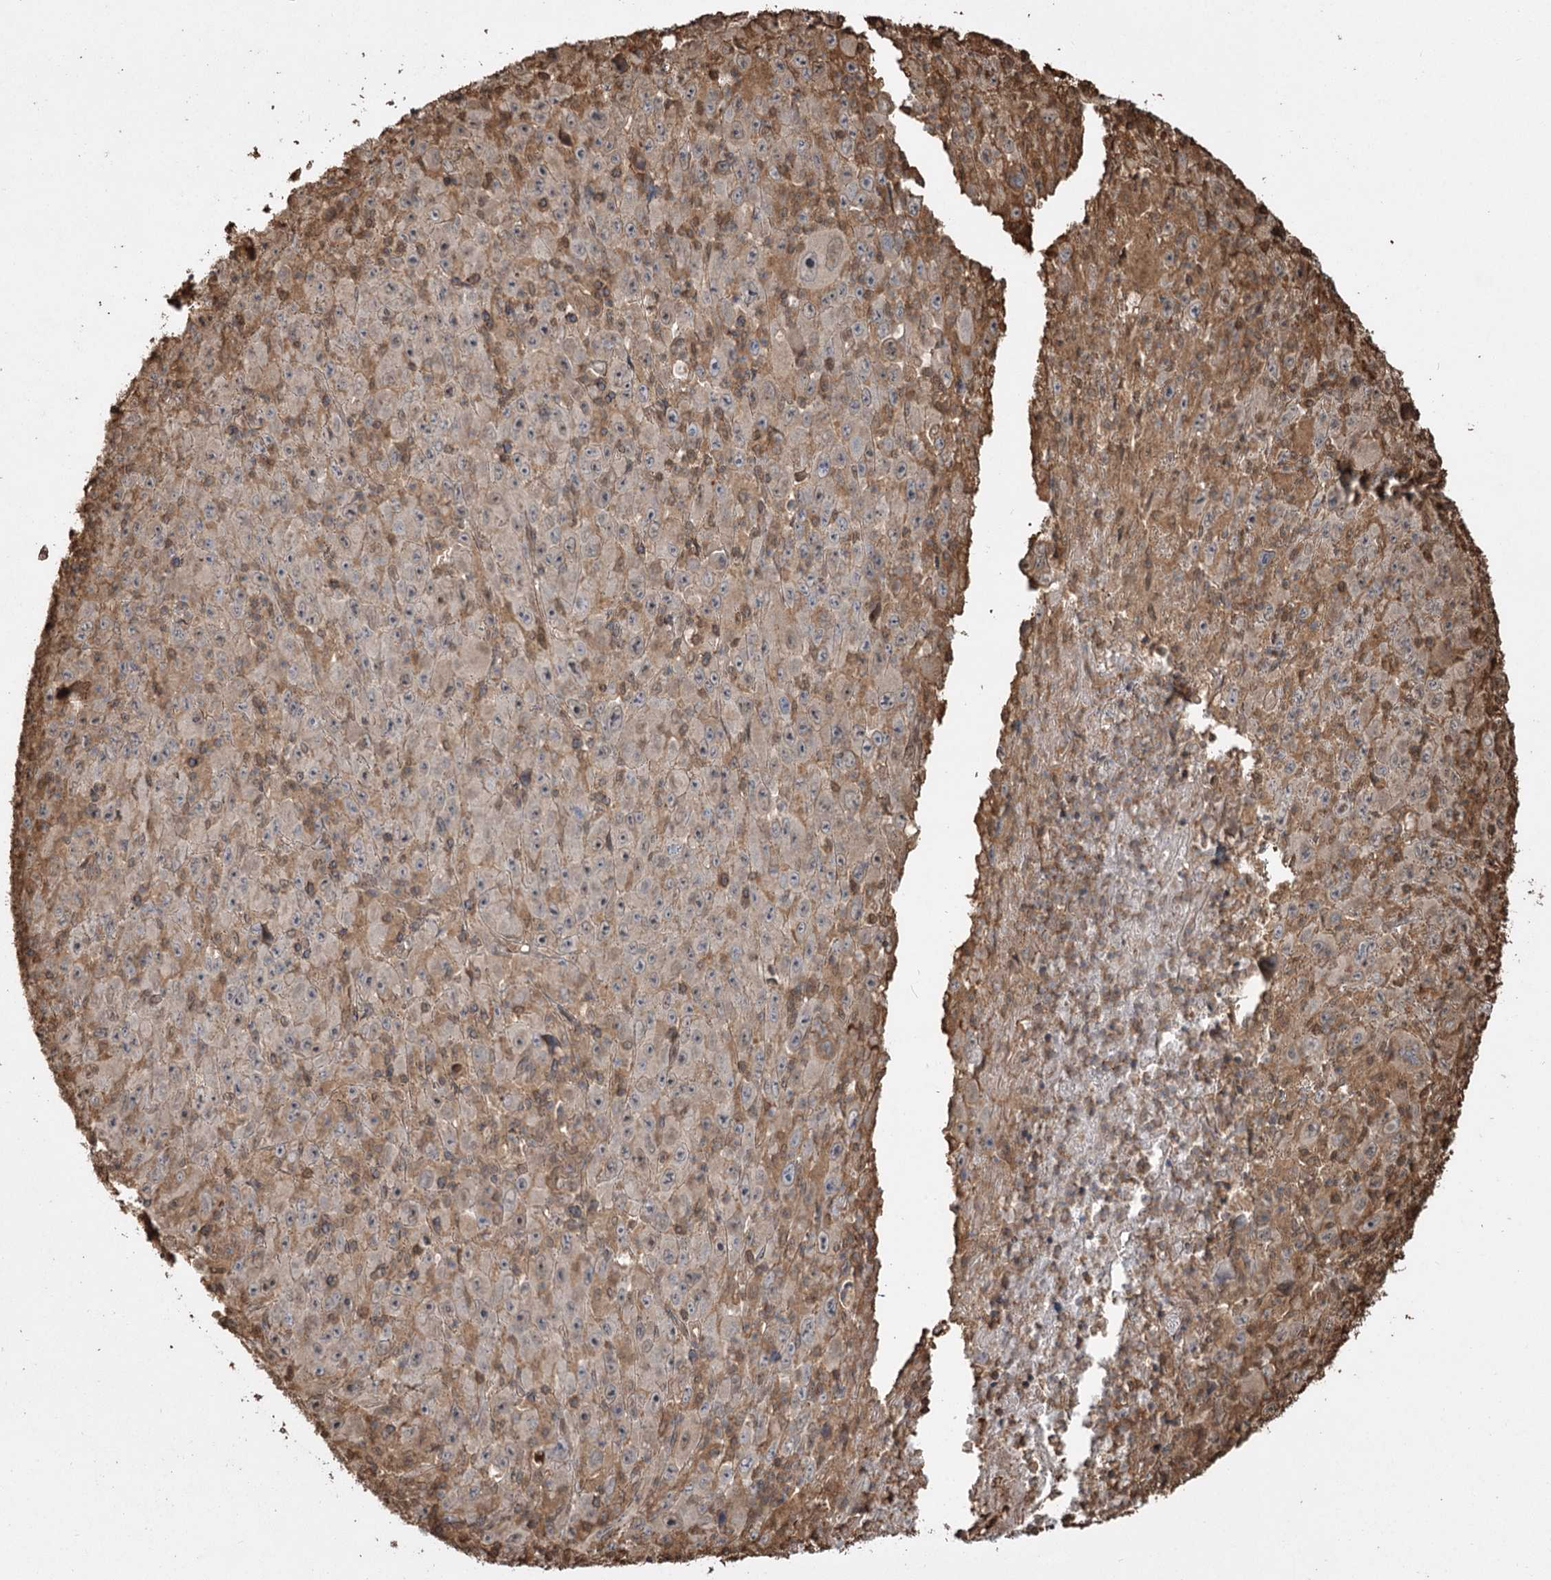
{"staining": {"intensity": "weak", "quantity": "<25%", "location": "cytoplasmic/membranous"}, "tissue": "melanoma", "cell_type": "Tumor cells", "image_type": "cancer", "snomed": [{"axis": "morphology", "description": "Malignant melanoma, Metastatic site"}, {"axis": "topography", "description": "Skin"}], "caption": "High power microscopy image of an immunohistochemistry micrograph of malignant melanoma (metastatic site), revealing no significant positivity in tumor cells.", "gene": "PLCH1", "patient": {"sex": "female", "age": 56}}